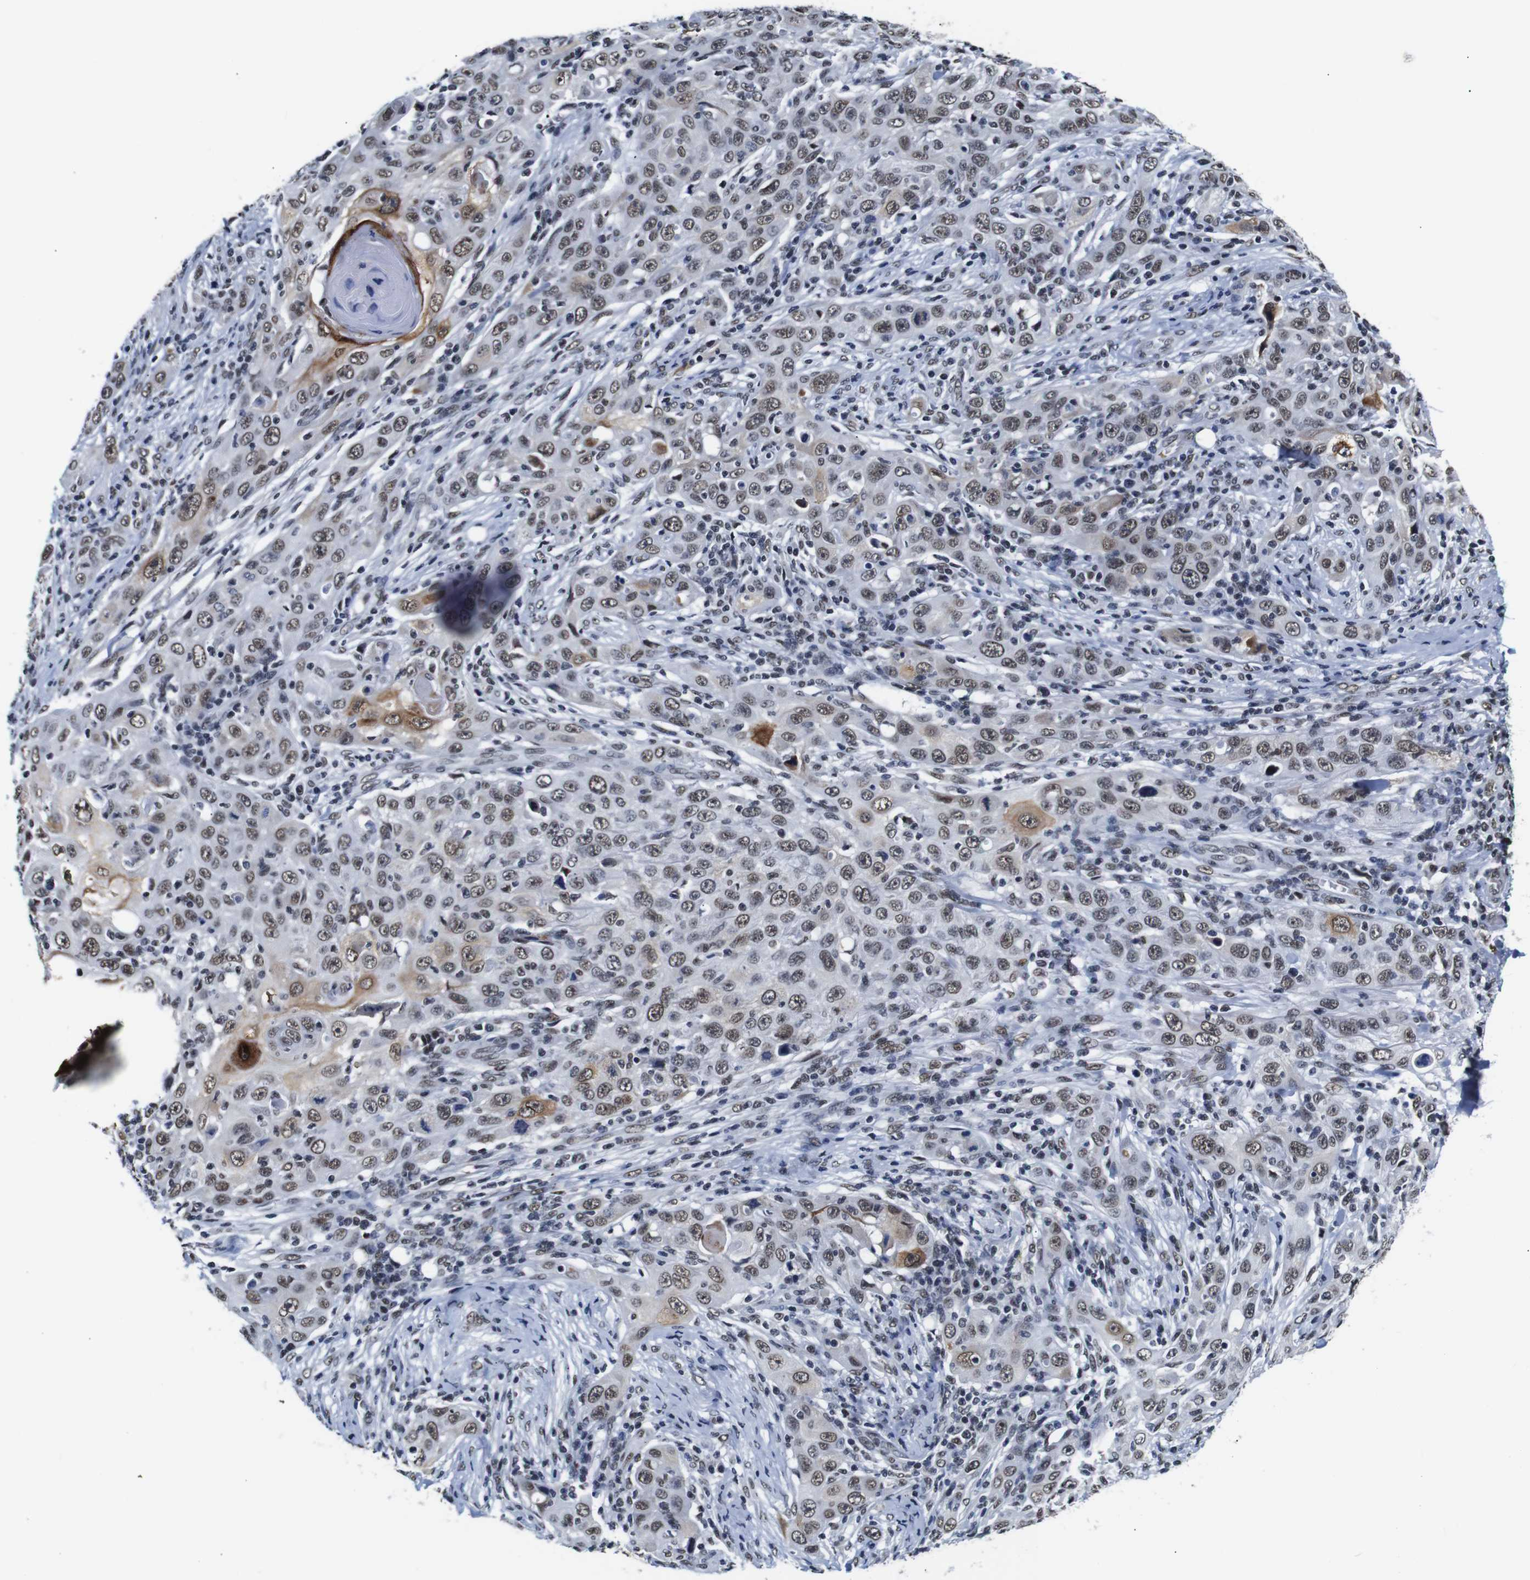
{"staining": {"intensity": "moderate", "quantity": ">75%", "location": "cytoplasmic/membranous,nuclear"}, "tissue": "skin cancer", "cell_type": "Tumor cells", "image_type": "cancer", "snomed": [{"axis": "morphology", "description": "Squamous cell carcinoma, NOS"}, {"axis": "topography", "description": "Skin"}], "caption": "Approximately >75% of tumor cells in squamous cell carcinoma (skin) demonstrate moderate cytoplasmic/membranous and nuclear protein positivity as visualized by brown immunohistochemical staining.", "gene": "ILDR2", "patient": {"sex": "female", "age": 88}}